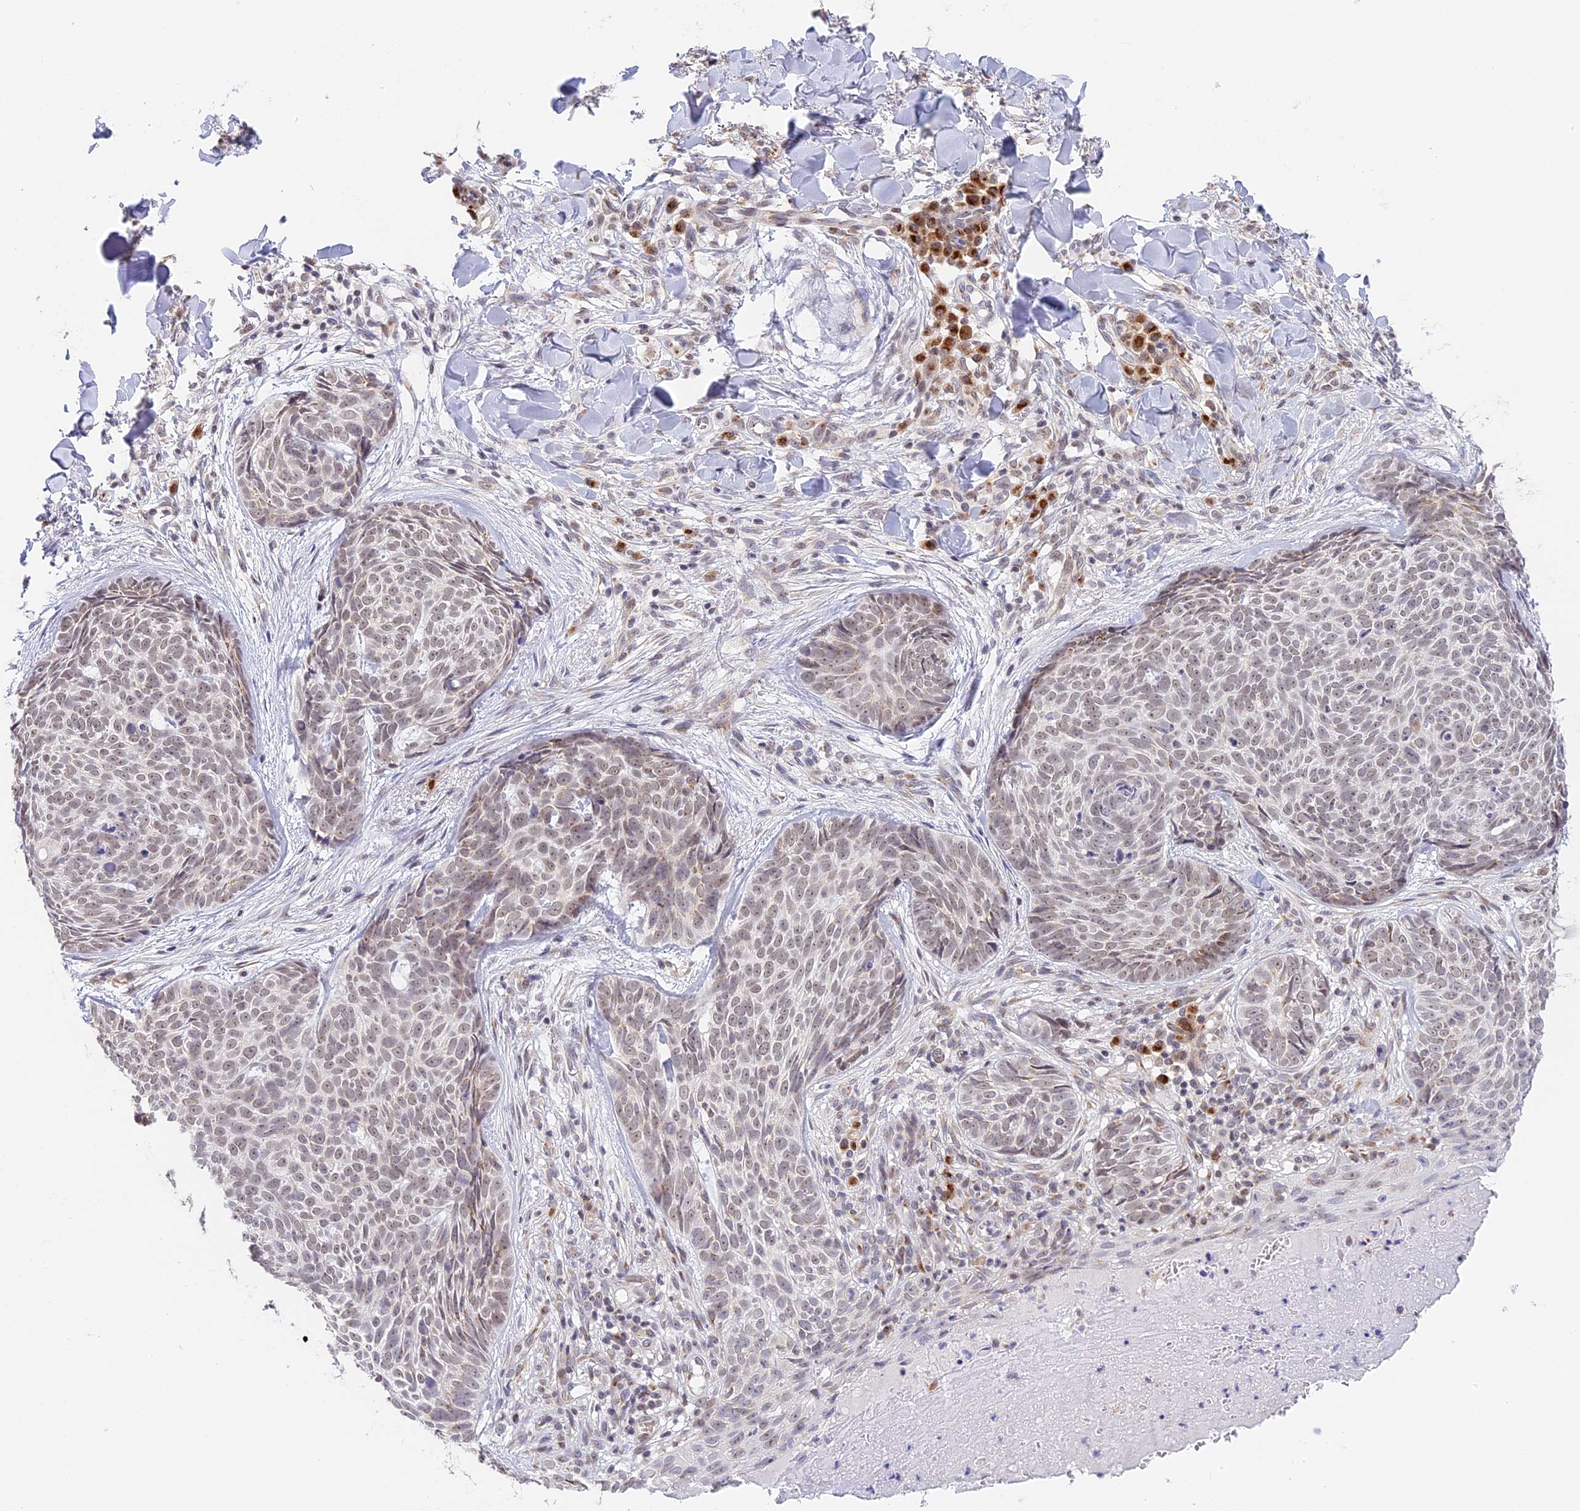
{"staining": {"intensity": "weak", "quantity": "25%-75%", "location": "nuclear"}, "tissue": "skin cancer", "cell_type": "Tumor cells", "image_type": "cancer", "snomed": [{"axis": "morphology", "description": "Basal cell carcinoma"}, {"axis": "topography", "description": "Skin"}], "caption": "Skin cancer stained with IHC exhibits weak nuclear positivity in approximately 25%-75% of tumor cells.", "gene": "HEATR5B", "patient": {"sex": "female", "age": 61}}